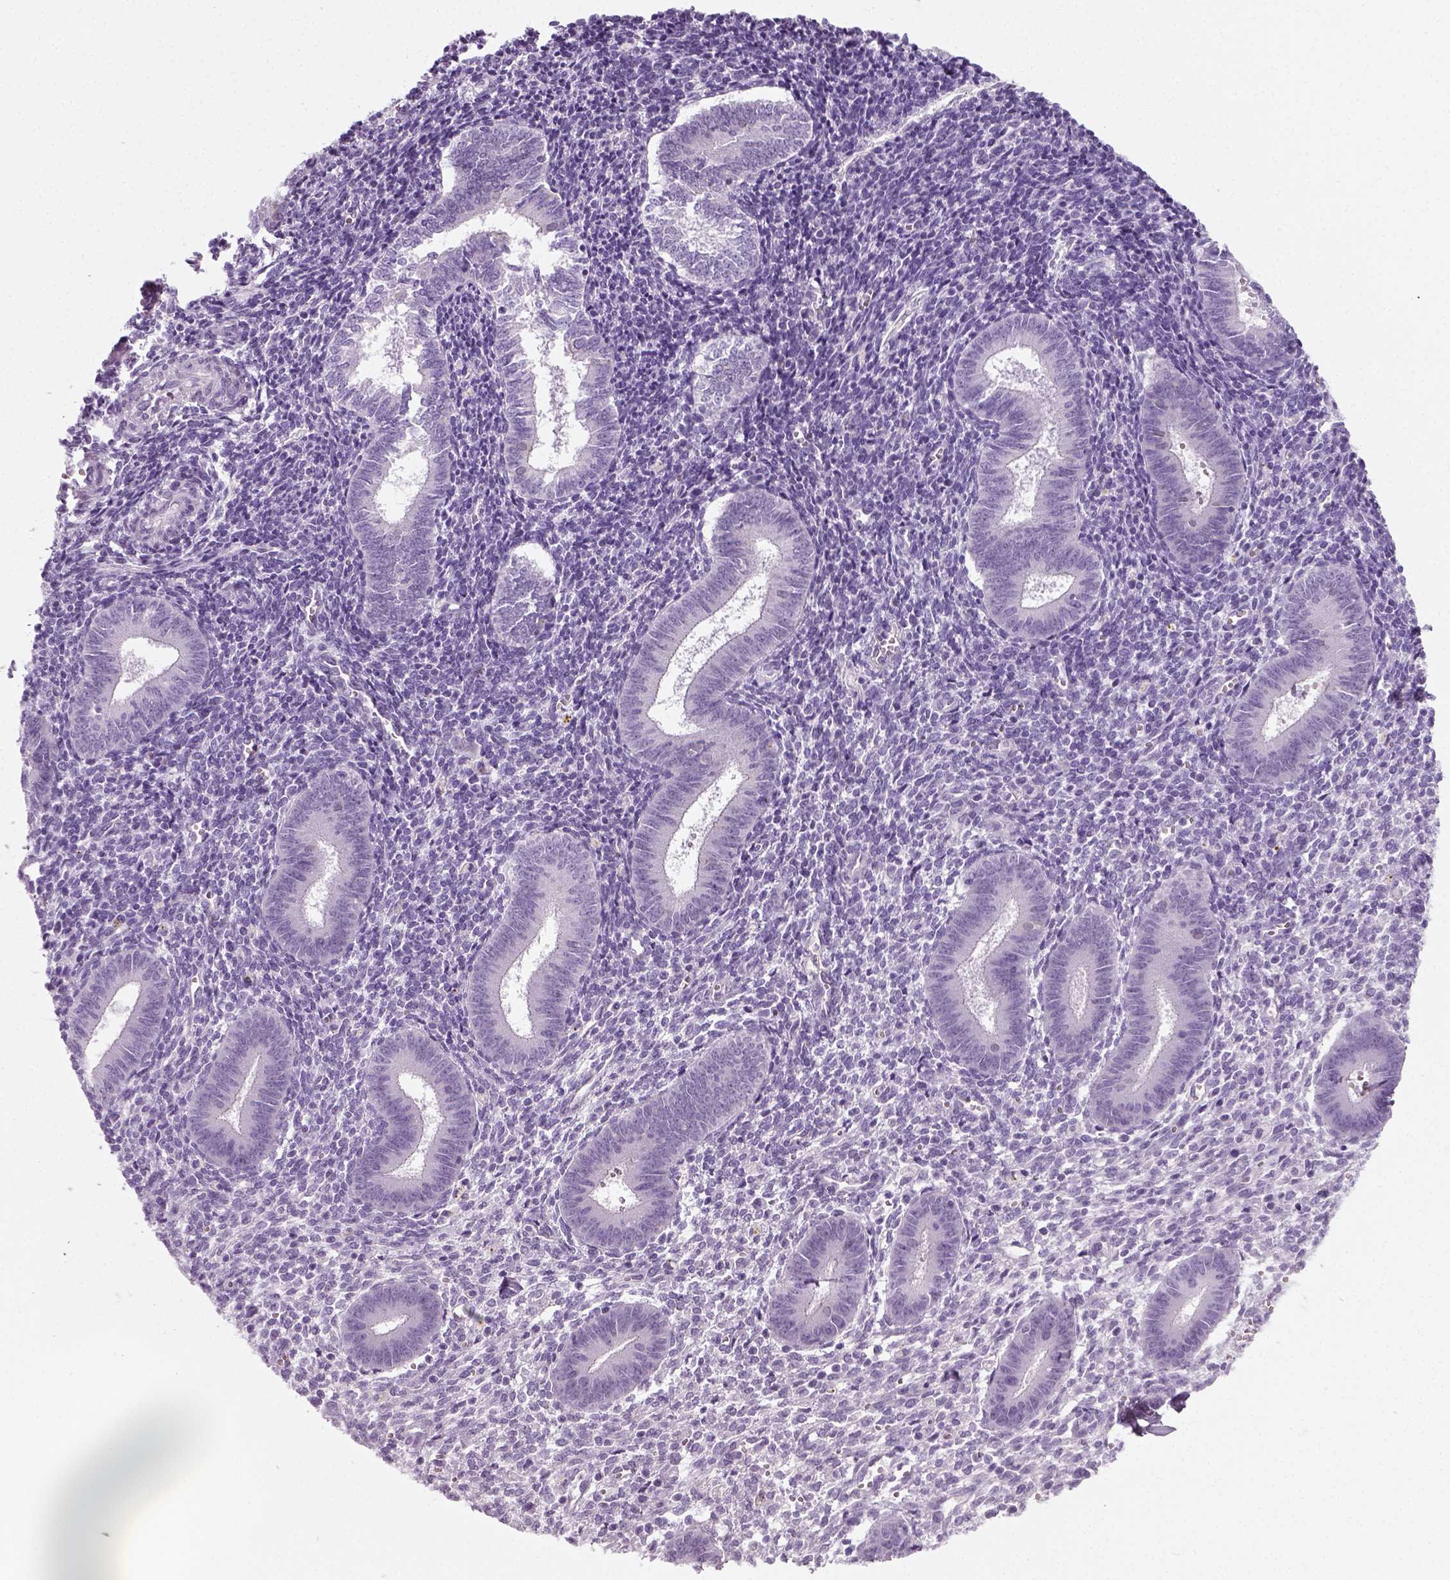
{"staining": {"intensity": "negative", "quantity": "none", "location": "none"}, "tissue": "endometrium", "cell_type": "Cells in endometrial stroma", "image_type": "normal", "snomed": [{"axis": "morphology", "description": "Normal tissue, NOS"}, {"axis": "topography", "description": "Endometrium"}], "caption": "Immunohistochemistry image of benign endometrium: human endometrium stained with DAB (3,3'-diaminobenzidine) shows no significant protein positivity in cells in endometrial stroma.", "gene": "SPATA31E1", "patient": {"sex": "female", "age": 25}}